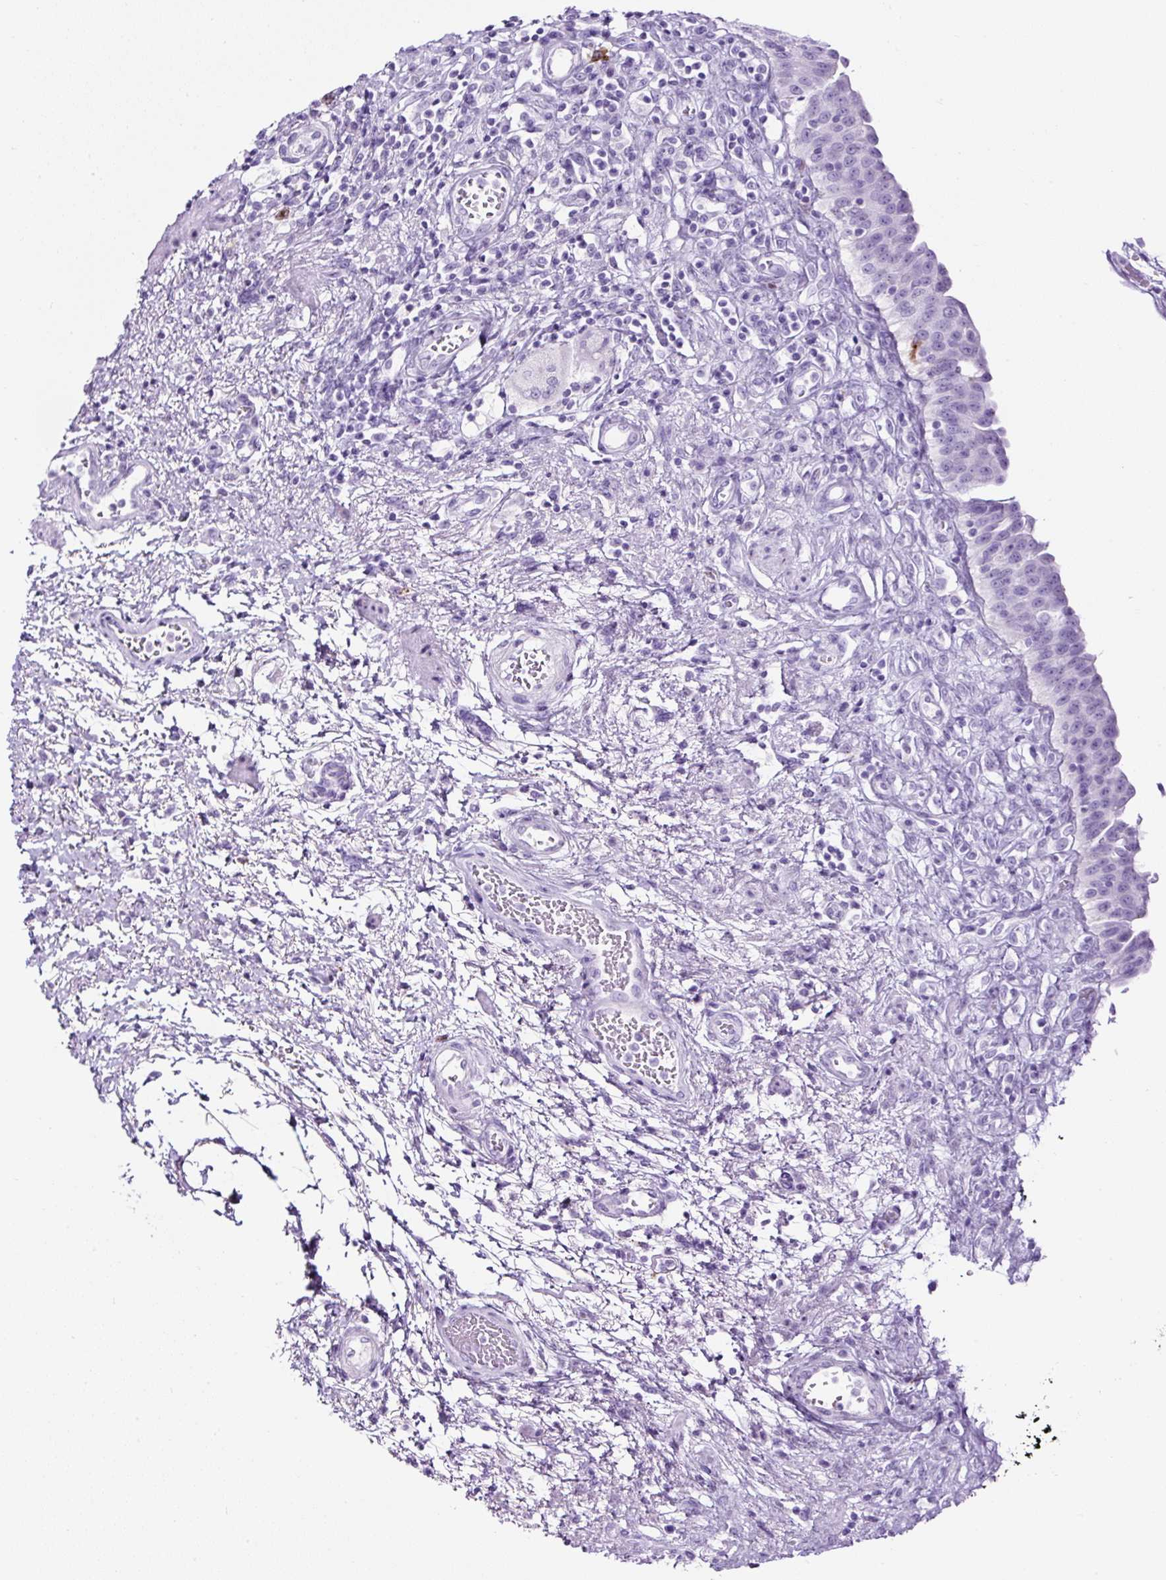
{"staining": {"intensity": "negative", "quantity": "none", "location": "none"}, "tissue": "urinary bladder", "cell_type": "Urothelial cells", "image_type": "normal", "snomed": [{"axis": "morphology", "description": "Normal tissue, NOS"}, {"axis": "topography", "description": "Urinary bladder"}], "caption": "High power microscopy photomicrograph of an immunohistochemistry (IHC) image of benign urinary bladder, revealing no significant positivity in urothelial cells.", "gene": "TMEM200B", "patient": {"sex": "male", "age": 71}}